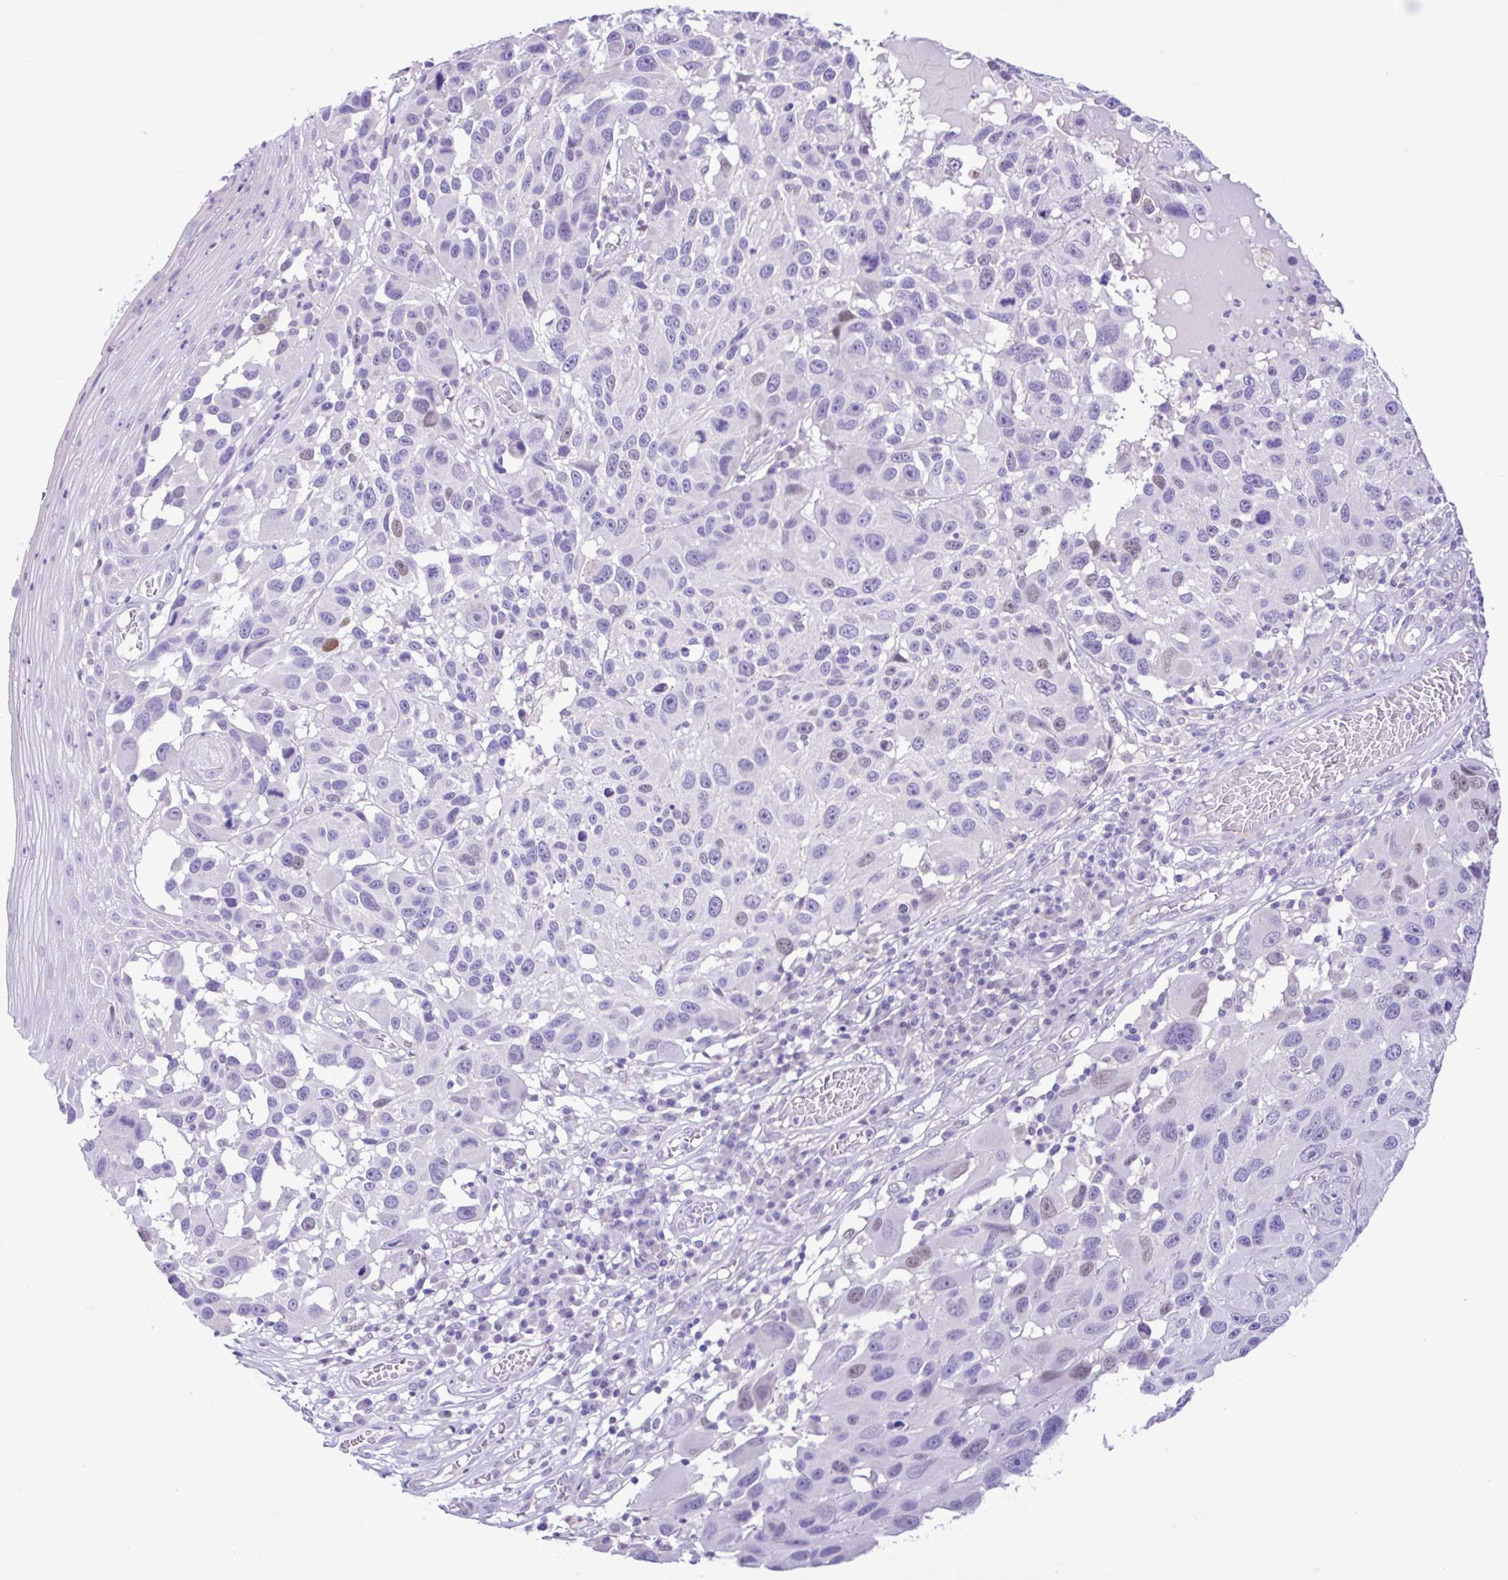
{"staining": {"intensity": "moderate", "quantity": "<25%", "location": "nuclear"}, "tissue": "melanoma", "cell_type": "Tumor cells", "image_type": "cancer", "snomed": [{"axis": "morphology", "description": "Malignant melanoma, NOS"}, {"axis": "topography", "description": "Skin"}], "caption": "Immunohistochemical staining of malignant melanoma displays low levels of moderate nuclear protein staining in approximately <25% of tumor cells.", "gene": "ANO4", "patient": {"sex": "male", "age": 53}}